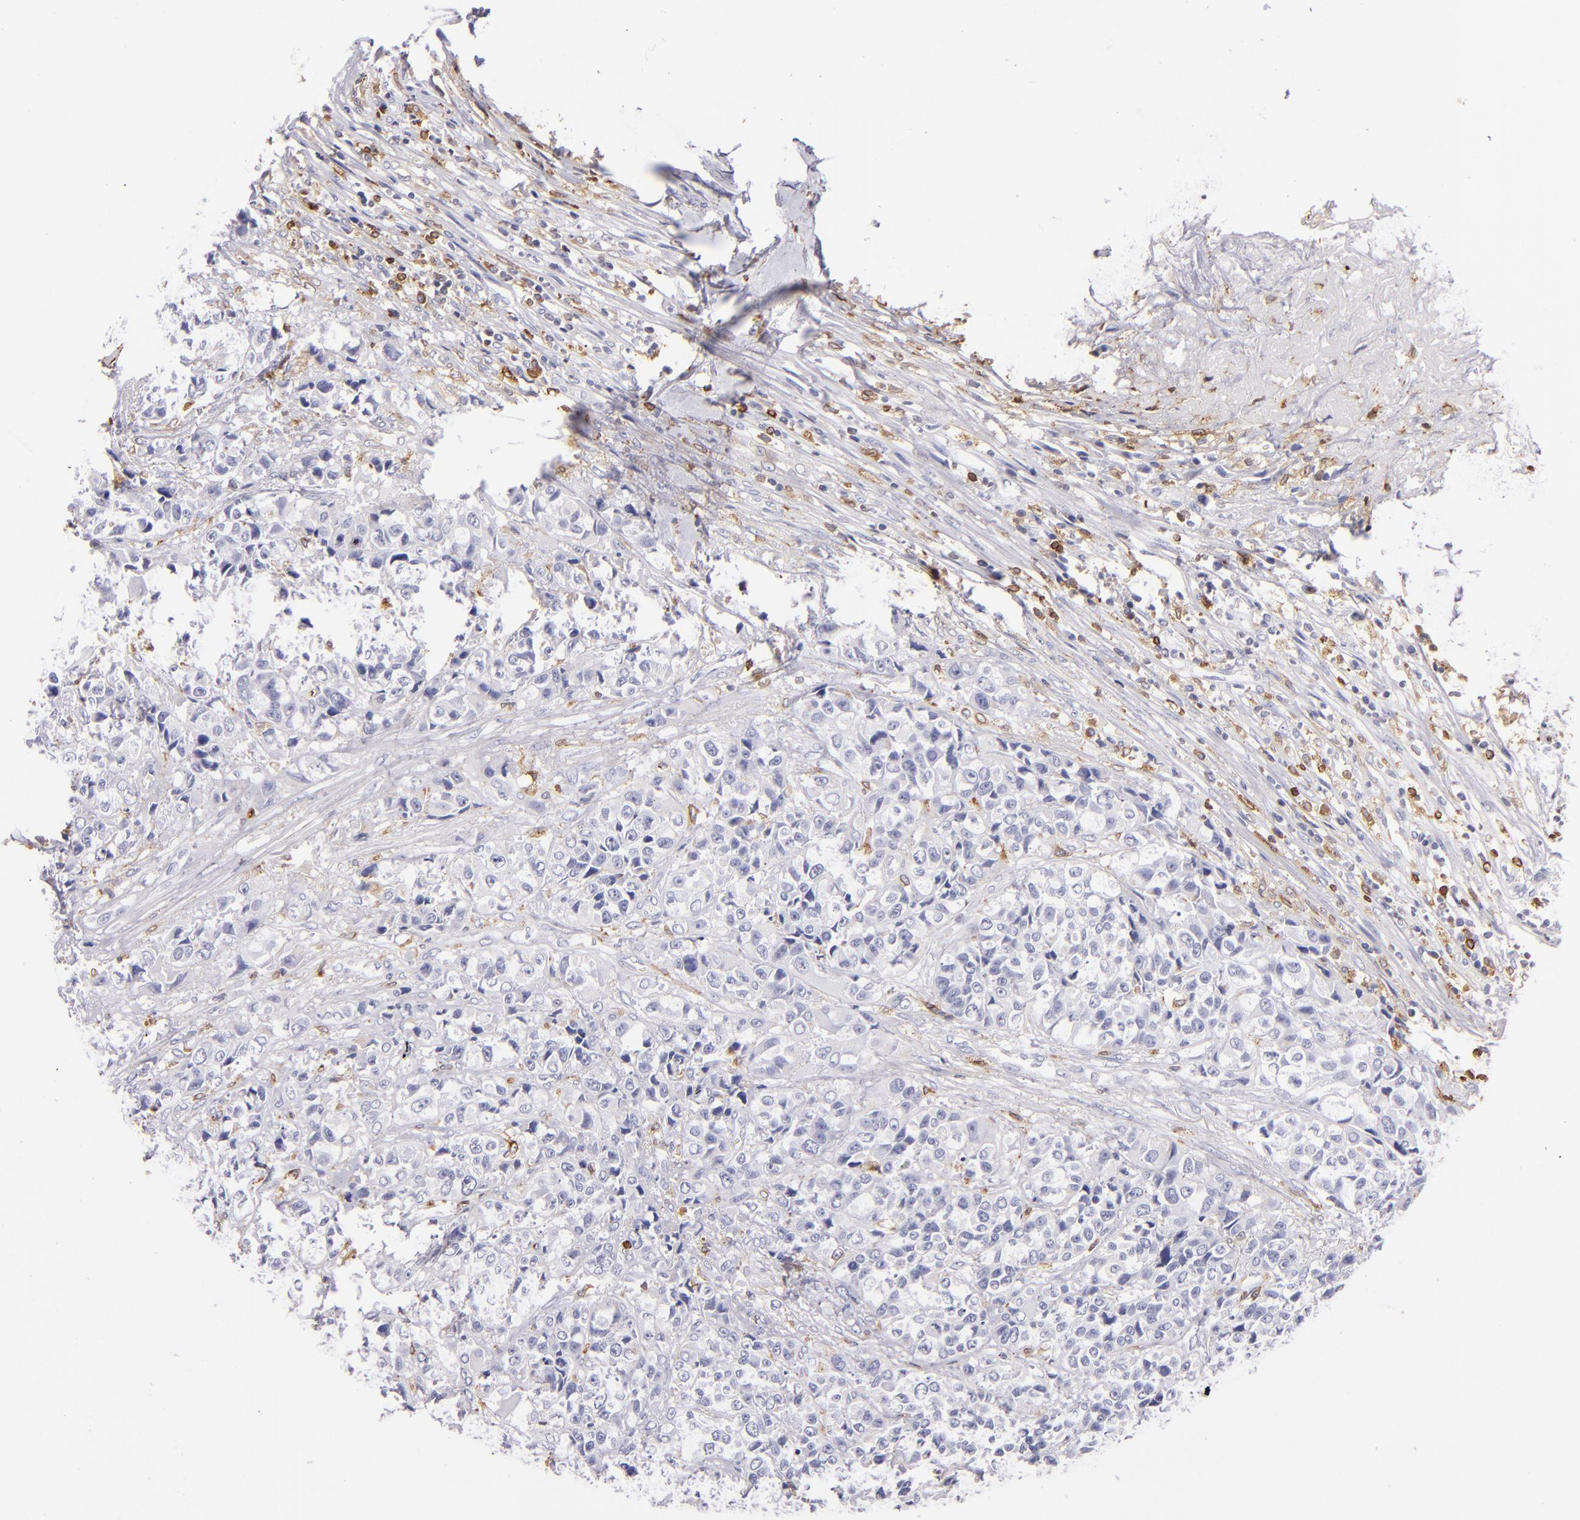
{"staining": {"intensity": "negative", "quantity": "none", "location": "none"}, "tissue": "urothelial cancer", "cell_type": "Tumor cells", "image_type": "cancer", "snomed": [{"axis": "morphology", "description": "Urothelial carcinoma, High grade"}, {"axis": "topography", "description": "Urinary bladder"}], "caption": "Immunohistochemistry photomicrograph of neoplastic tissue: urothelial cancer stained with DAB (3,3'-diaminobenzidine) displays no significant protein staining in tumor cells.", "gene": "CD74", "patient": {"sex": "female", "age": 81}}